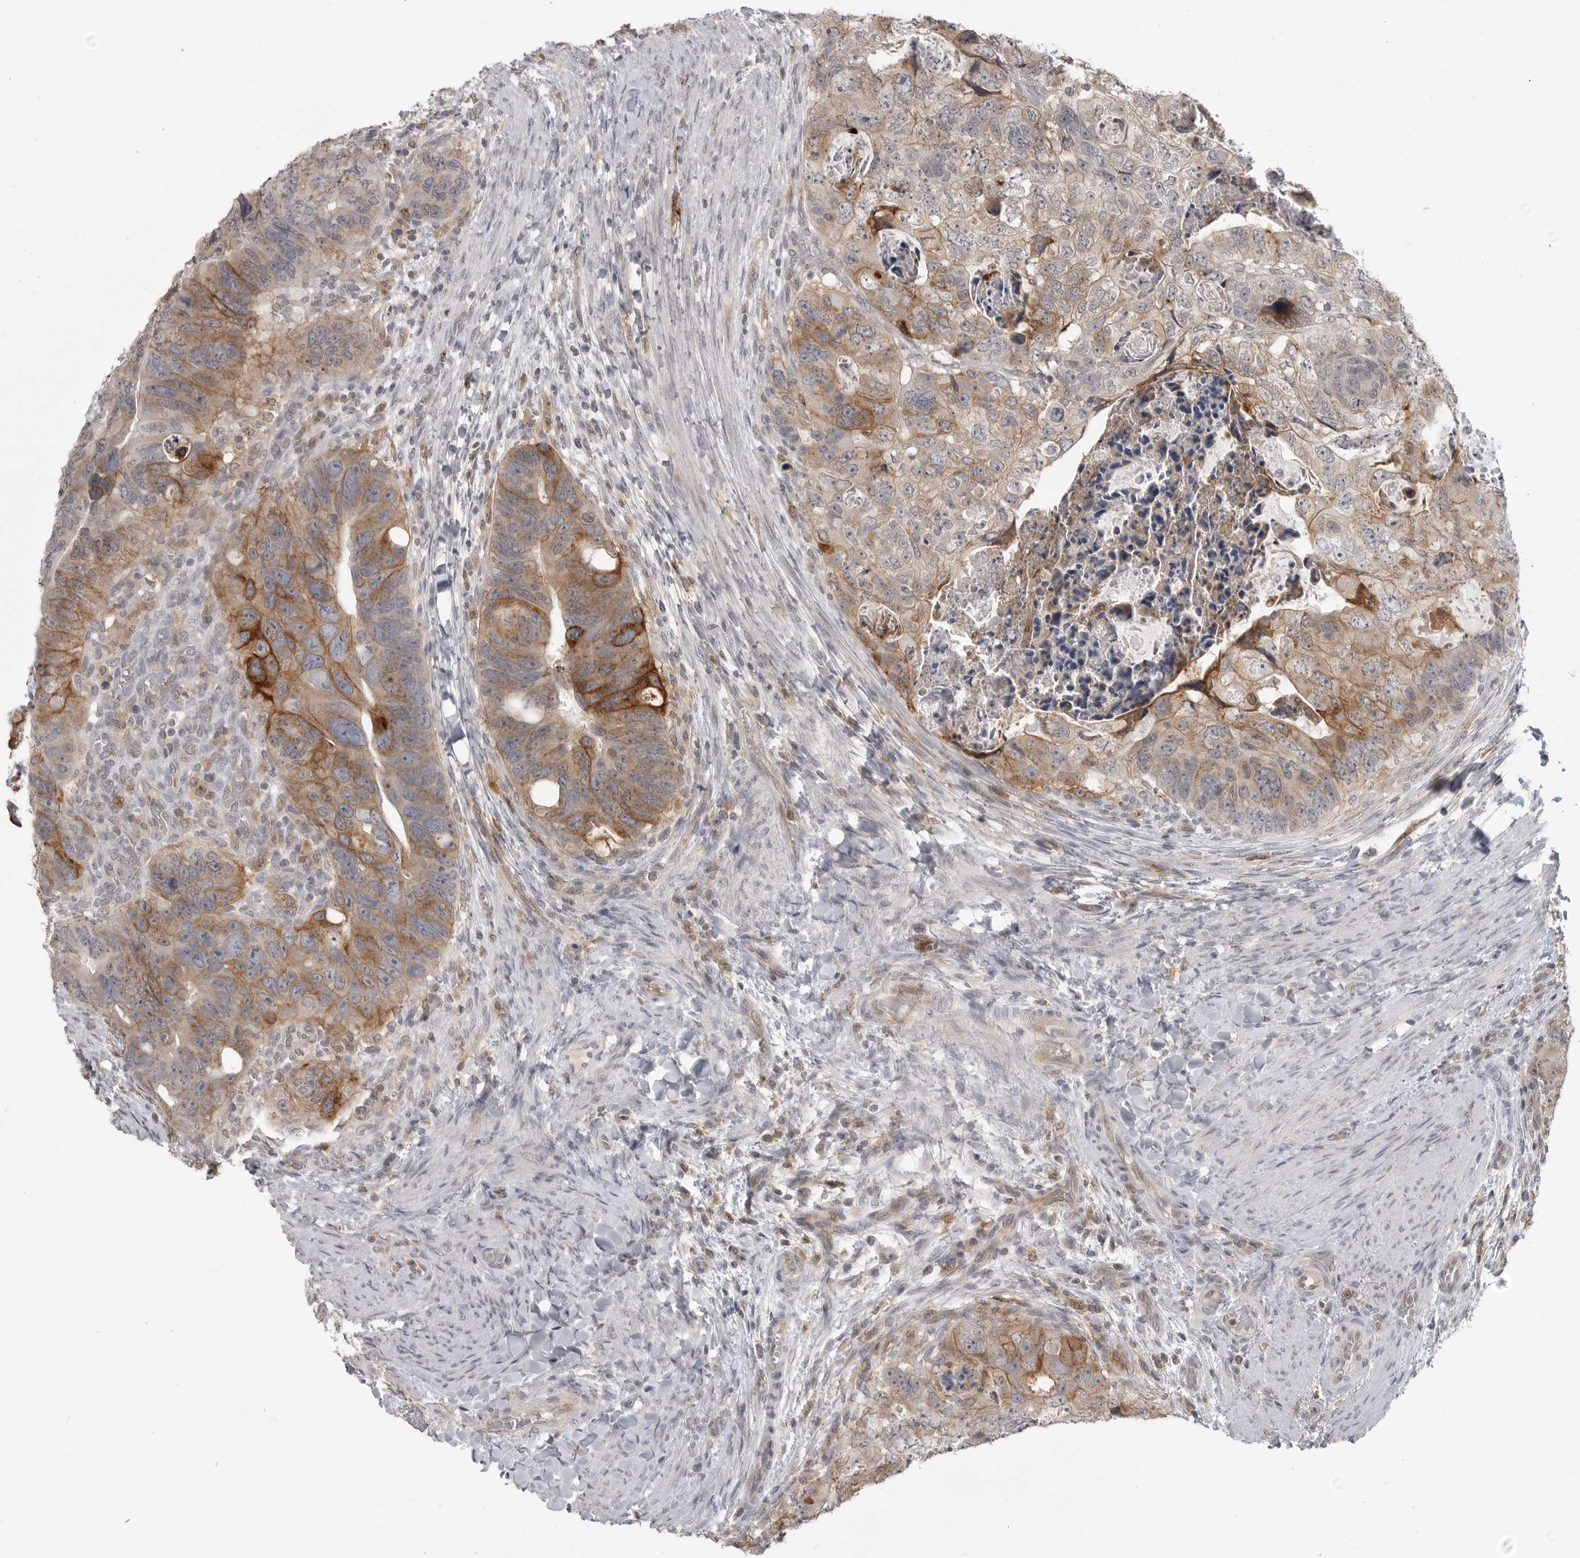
{"staining": {"intensity": "strong", "quantity": "25%-75%", "location": "cytoplasmic/membranous"}, "tissue": "colorectal cancer", "cell_type": "Tumor cells", "image_type": "cancer", "snomed": [{"axis": "morphology", "description": "Adenocarcinoma, NOS"}, {"axis": "topography", "description": "Rectum"}], "caption": "DAB (3,3'-diaminobenzidine) immunohistochemical staining of human adenocarcinoma (colorectal) shows strong cytoplasmic/membranous protein staining in about 25%-75% of tumor cells.", "gene": "IFNGR1", "patient": {"sex": "male", "age": 59}}